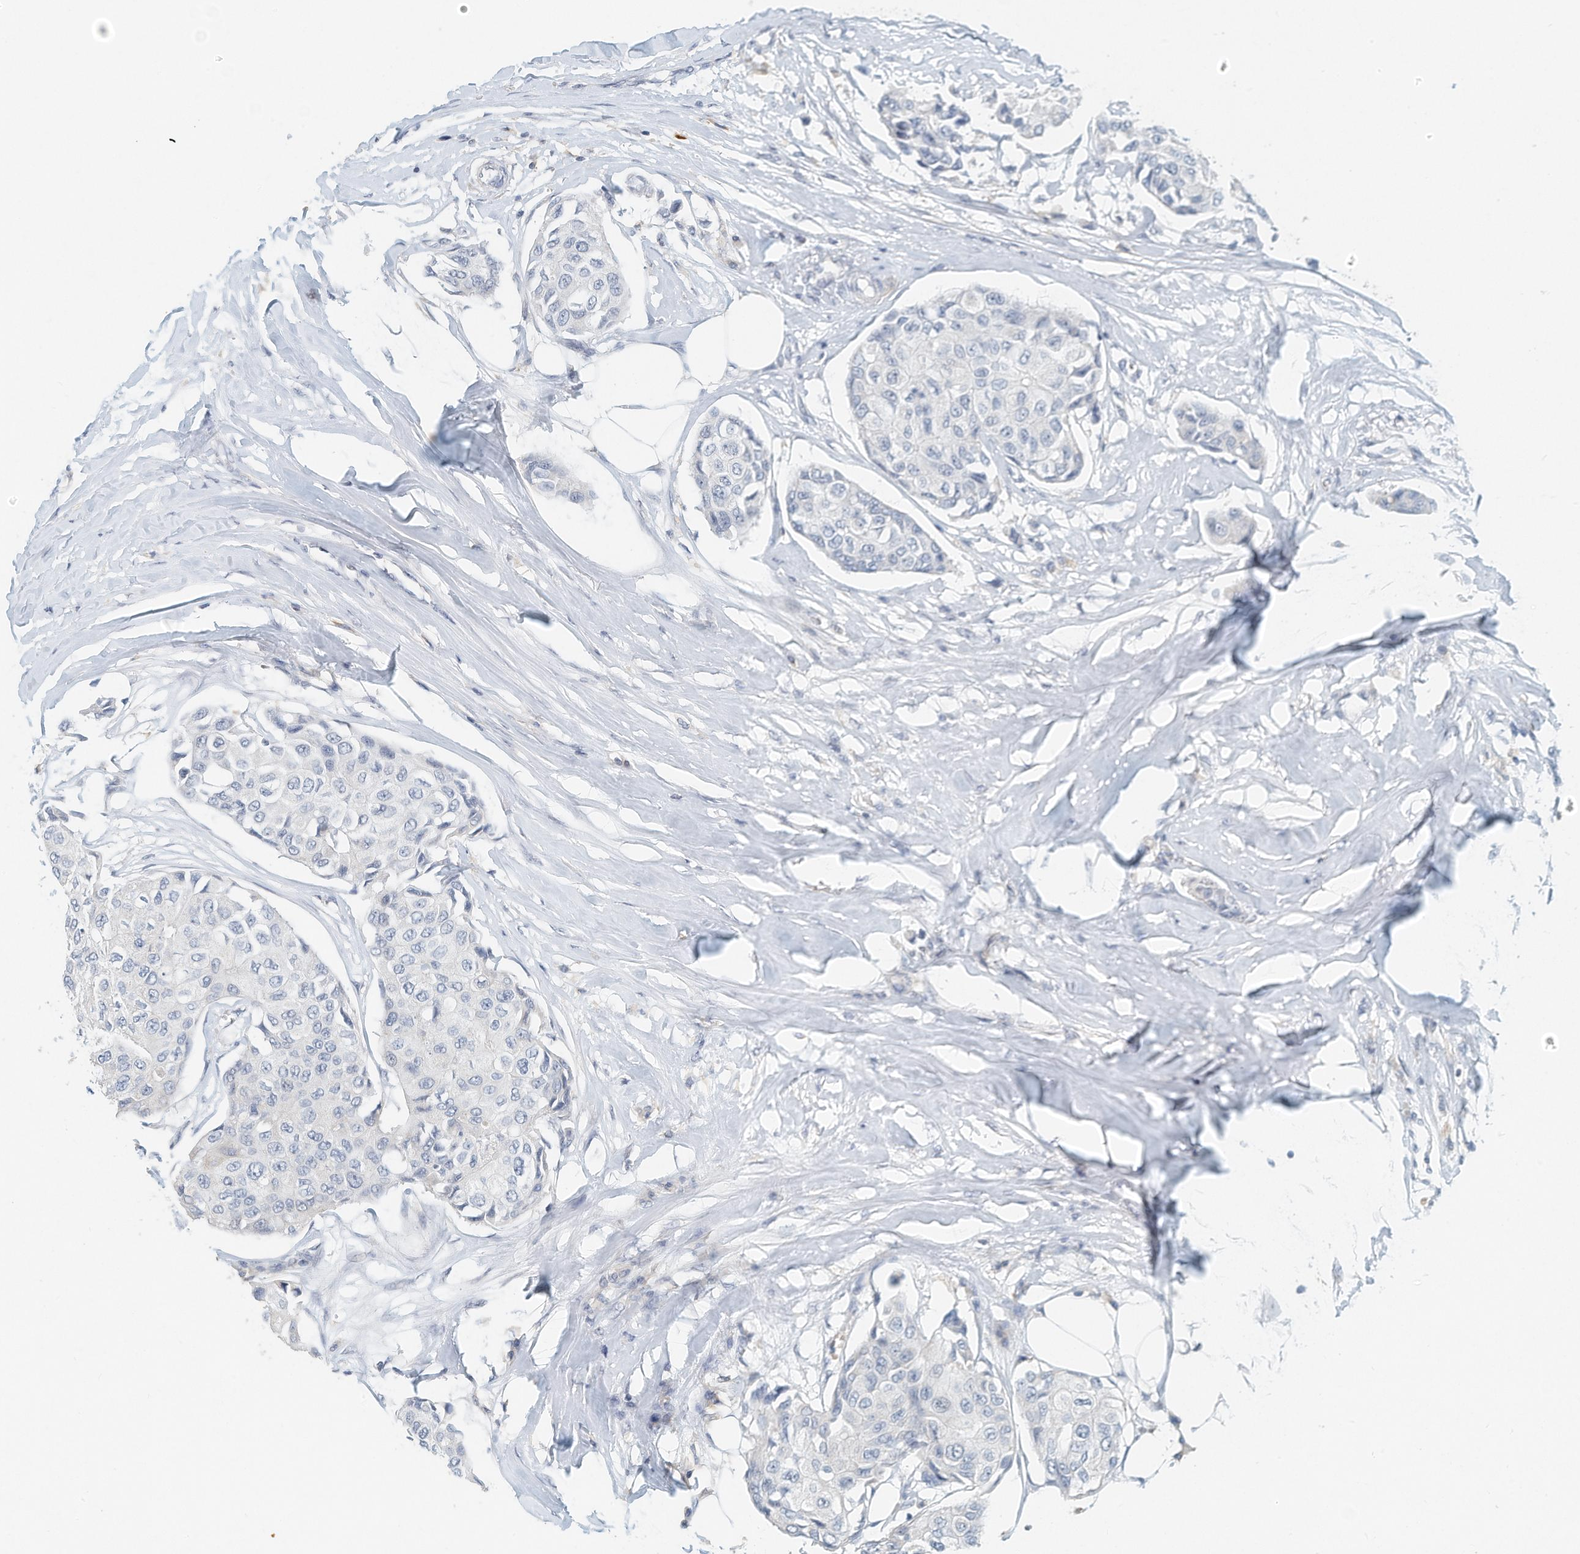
{"staining": {"intensity": "negative", "quantity": "none", "location": "none"}, "tissue": "breast cancer", "cell_type": "Tumor cells", "image_type": "cancer", "snomed": [{"axis": "morphology", "description": "Duct carcinoma"}, {"axis": "topography", "description": "Breast"}], "caption": "Immunohistochemical staining of breast intraductal carcinoma exhibits no significant expression in tumor cells.", "gene": "MICAL1", "patient": {"sex": "female", "age": 80}}